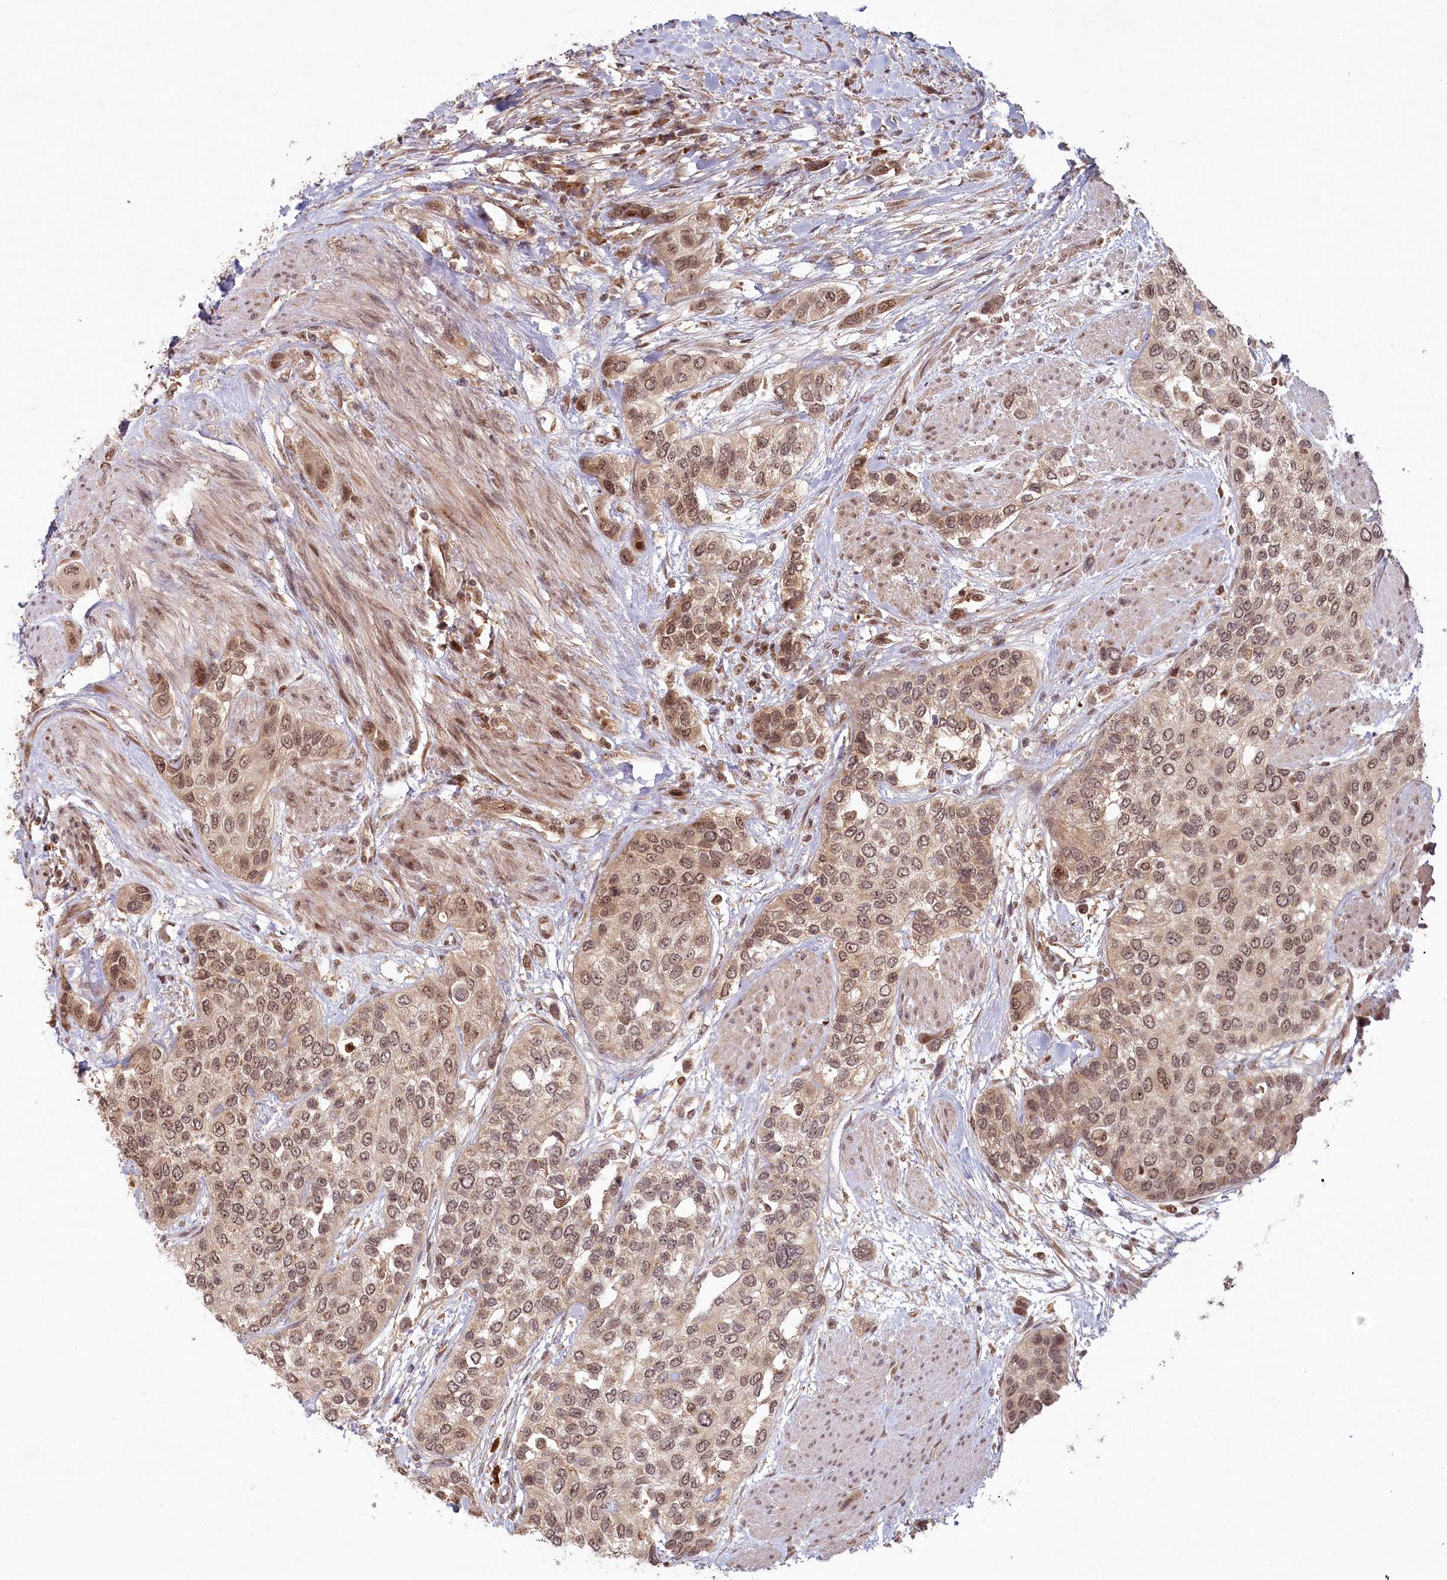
{"staining": {"intensity": "moderate", "quantity": ">75%", "location": "nuclear"}, "tissue": "urothelial cancer", "cell_type": "Tumor cells", "image_type": "cancer", "snomed": [{"axis": "morphology", "description": "Normal tissue, NOS"}, {"axis": "morphology", "description": "Urothelial carcinoma, High grade"}, {"axis": "topography", "description": "Vascular tissue"}, {"axis": "topography", "description": "Urinary bladder"}], "caption": "Urothelial cancer stained with a brown dye displays moderate nuclear positive positivity in about >75% of tumor cells.", "gene": "WAPL", "patient": {"sex": "female", "age": 56}}